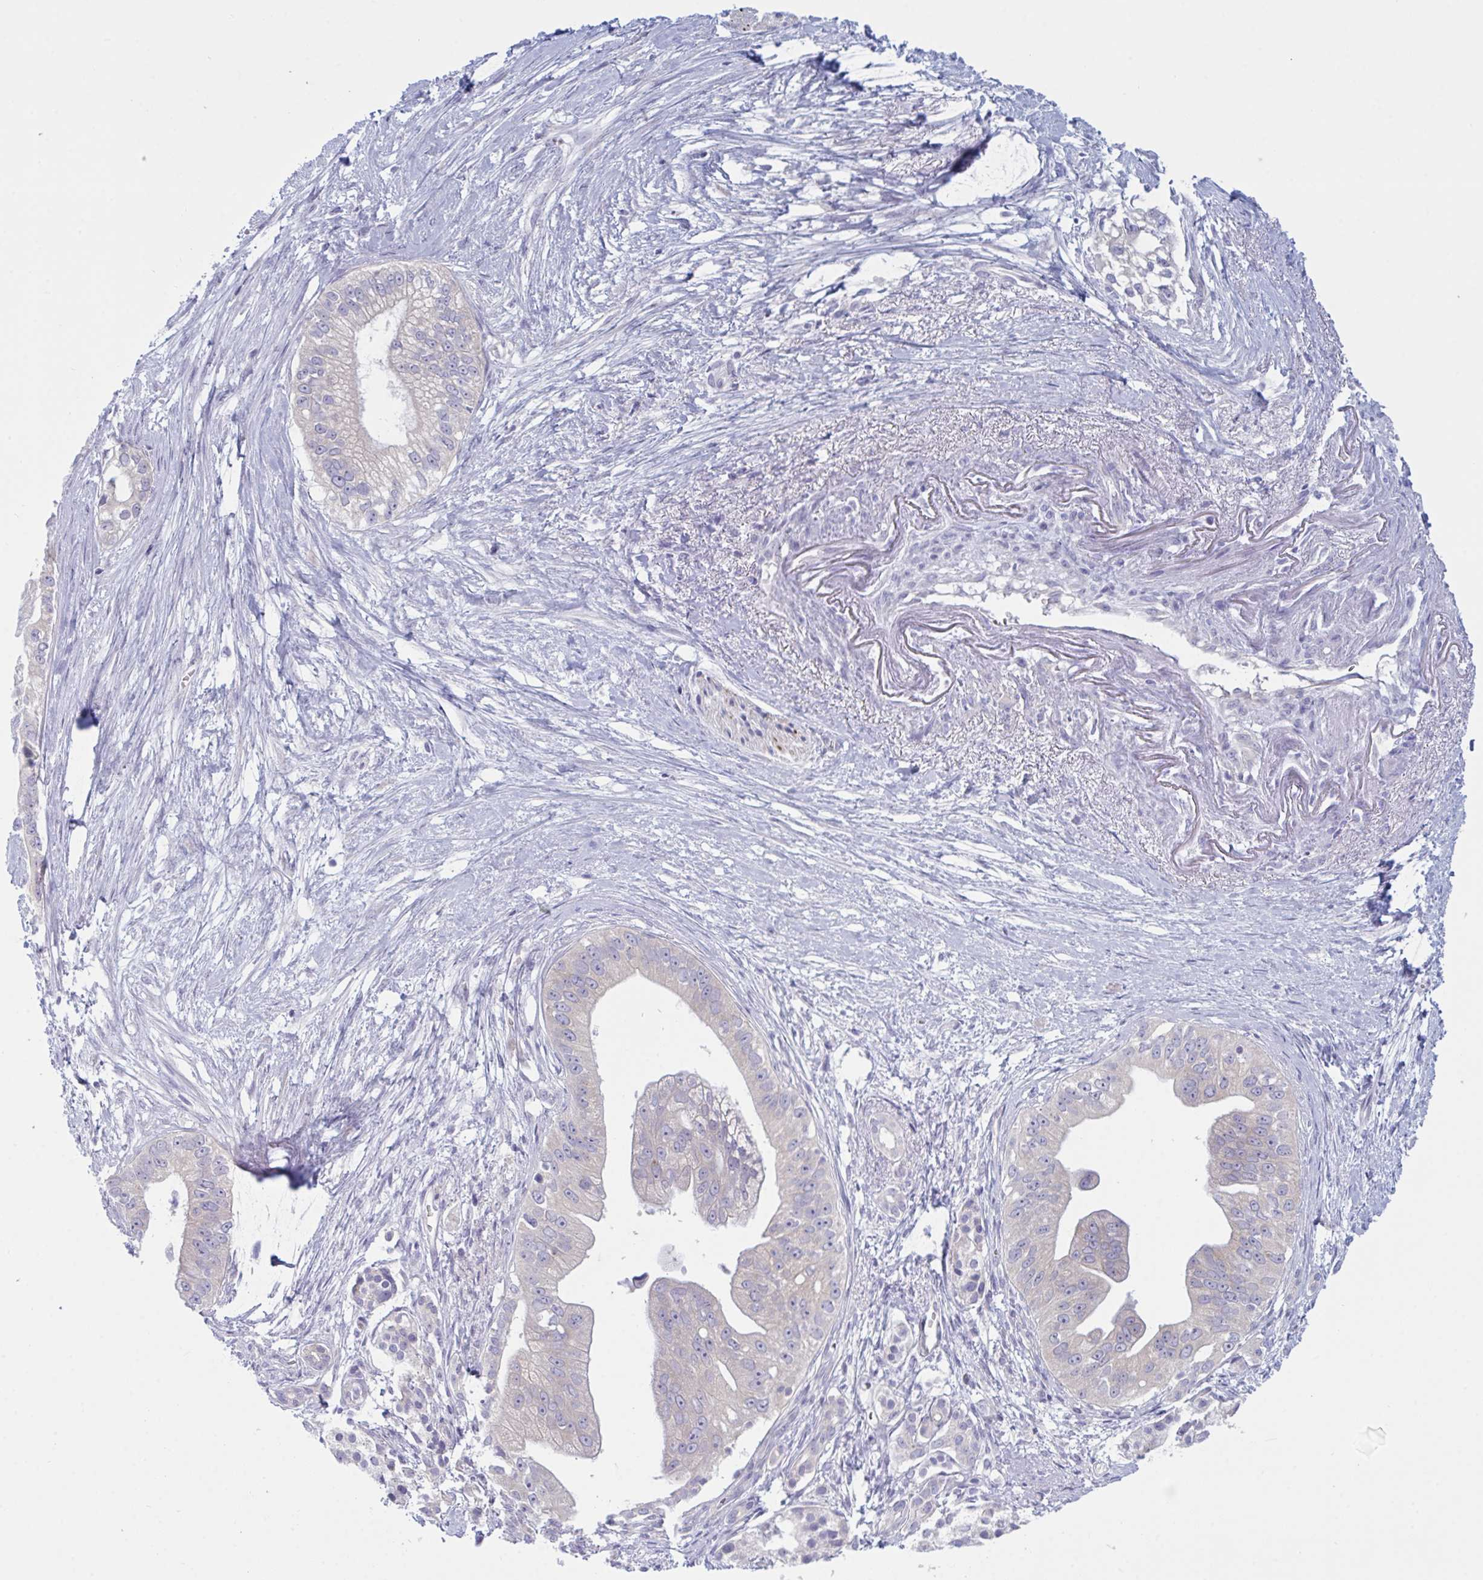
{"staining": {"intensity": "negative", "quantity": "none", "location": "none"}, "tissue": "pancreatic cancer", "cell_type": "Tumor cells", "image_type": "cancer", "snomed": [{"axis": "morphology", "description": "Adenocarcinoma, NOS"}, {"axis": "topography", "description": "Pancreas"}], "caption": "Photomicrograph shows no protein expression in tumor cells of pancreatic adenocarcinoma tissue.", "gene": "NAA30", "patient": {"sex": "male", "age": 70}}